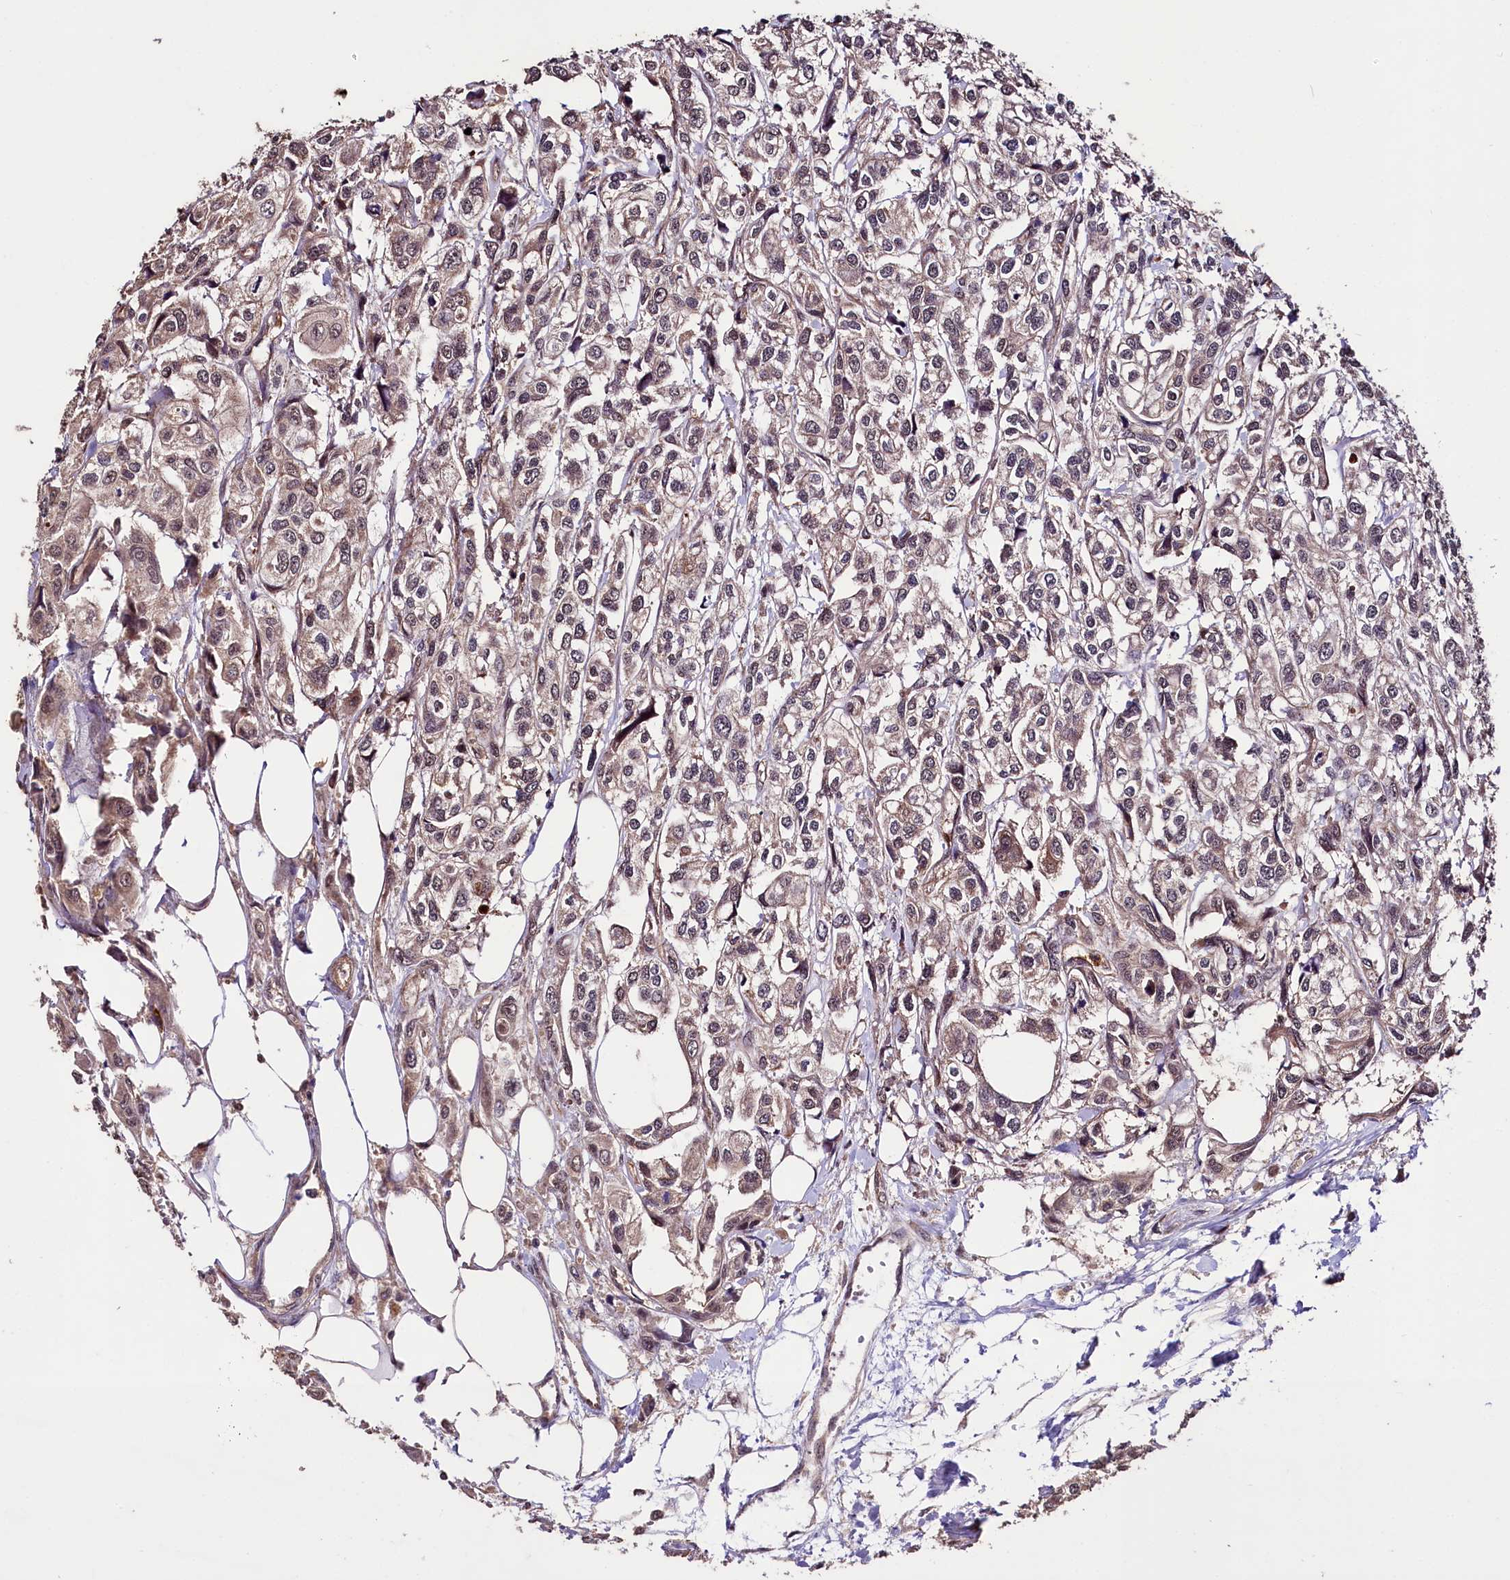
{"staining": {"intensity": "weak", "quantity": "25%-75%", "location": "cytoplasmic/membranous"}, "tissue": "urothelial cancer", "cell_type": "Tumor cells", "image_type": "cancer", "snomed": [{"axis": "morphology", "description": "Urothelial carcinoma, High grade"}, {"axis": "topography", "description": "Urinary bladder"}], "caption": "Immunohistochemistry (IHC) (DAB (3,3'-diaminobenzidine)) staining of urothelial cancer exhibits weak cytoplasmic/membranous protein positivity in about 25%-75% of tumor cells.", "gene": "KLRB1", "patient": {"sex": "male", "age": 67}}